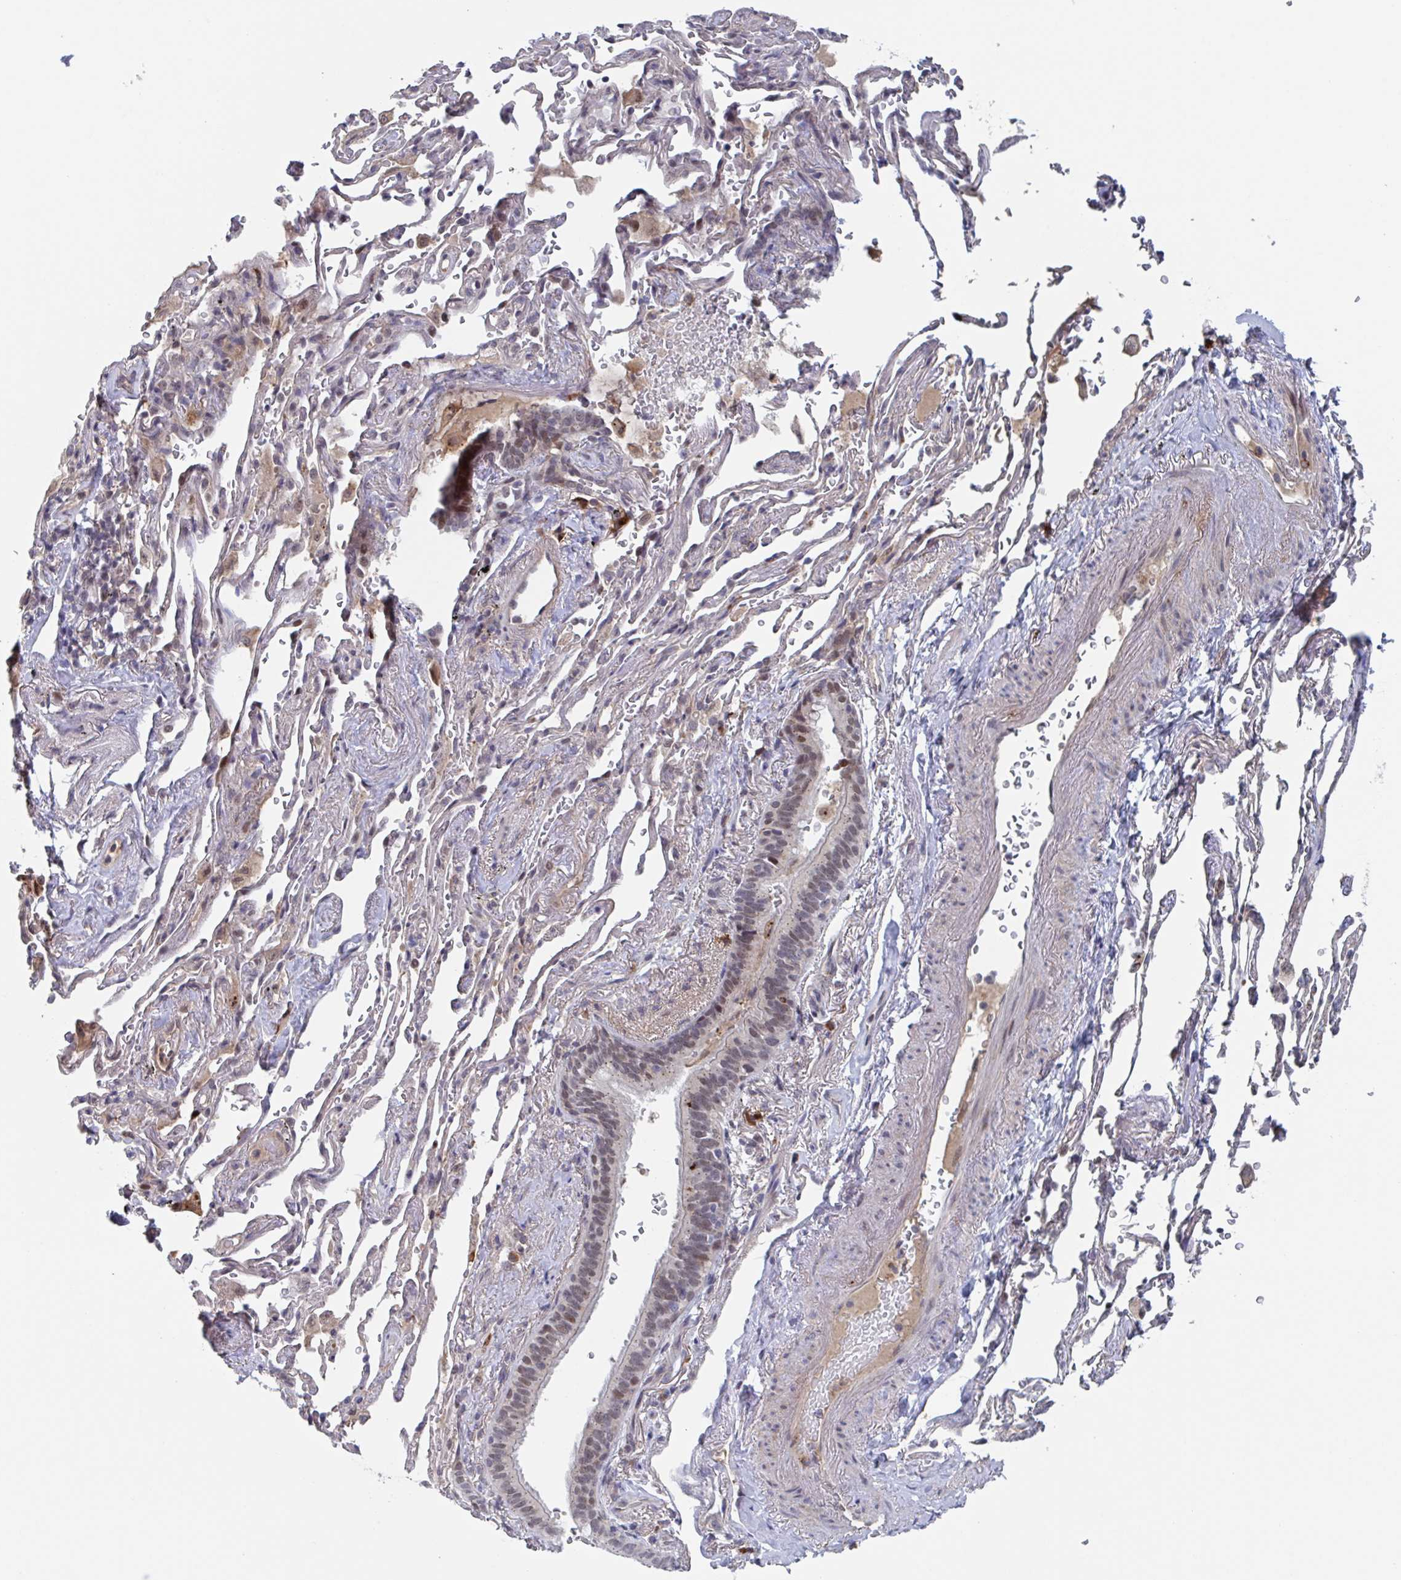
{"staining": {"intensity": "moderate", "quantity": "25%-75%", "location": "nuclear"}, "tissue": "bronchus", "cell_type": "Respiratory epithelial cells", "image_type": "normal", "snomed": [{"axis": "morphology", "description": "Normal tissue, NOS"}, {"axis": "topography", "description": "Bronchus"}], "caption": "Immunohistochemistry of unremarkable bronchus exhibits medium levels of moderate nuclear expression in approximately 25%-75% of respiratory epithelial cells.", "gene": "RNF212", "patient": {"sex": "male", "age": 70}}